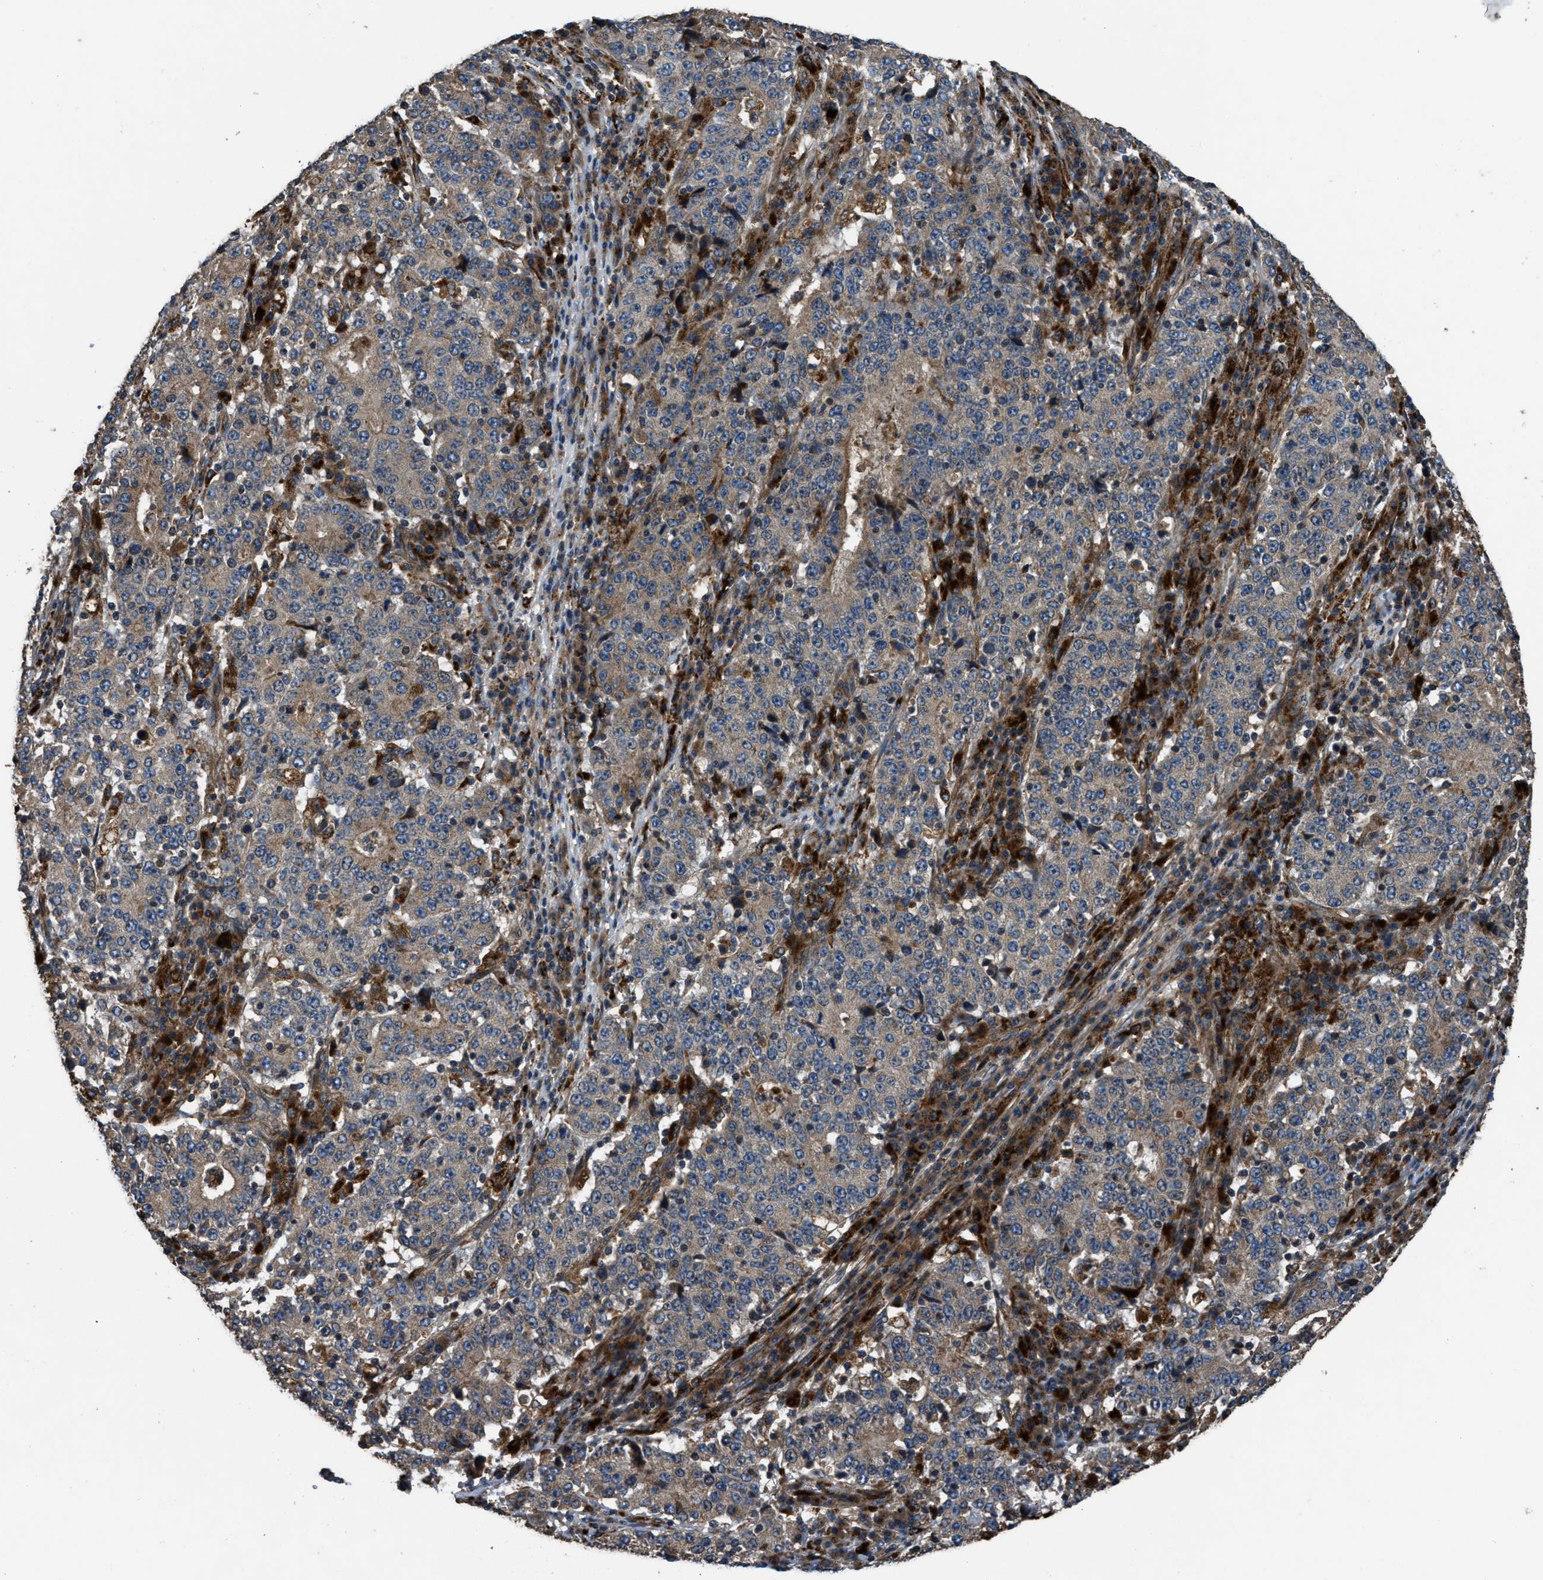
{"staining": {"intensity": "weak", "quantity": "<25%", "location": "cytoplasmic/membranous"}, "tissue": "stomach cancer", "cell_type": "Tumor cells", "image_type": "cancer", "snomed": [{"axis": "morphology", "description": "Adenocarcinoma, NOS"}, {"axis": "topography", "description": "Stomach"}], "caption": "Protein analysis of stomach cancer demonstrates no significant staining in tumor cells. Nuclei are stained in blue.", "gene": "GGH", "patient": {"sex": "male", "age": 59}}